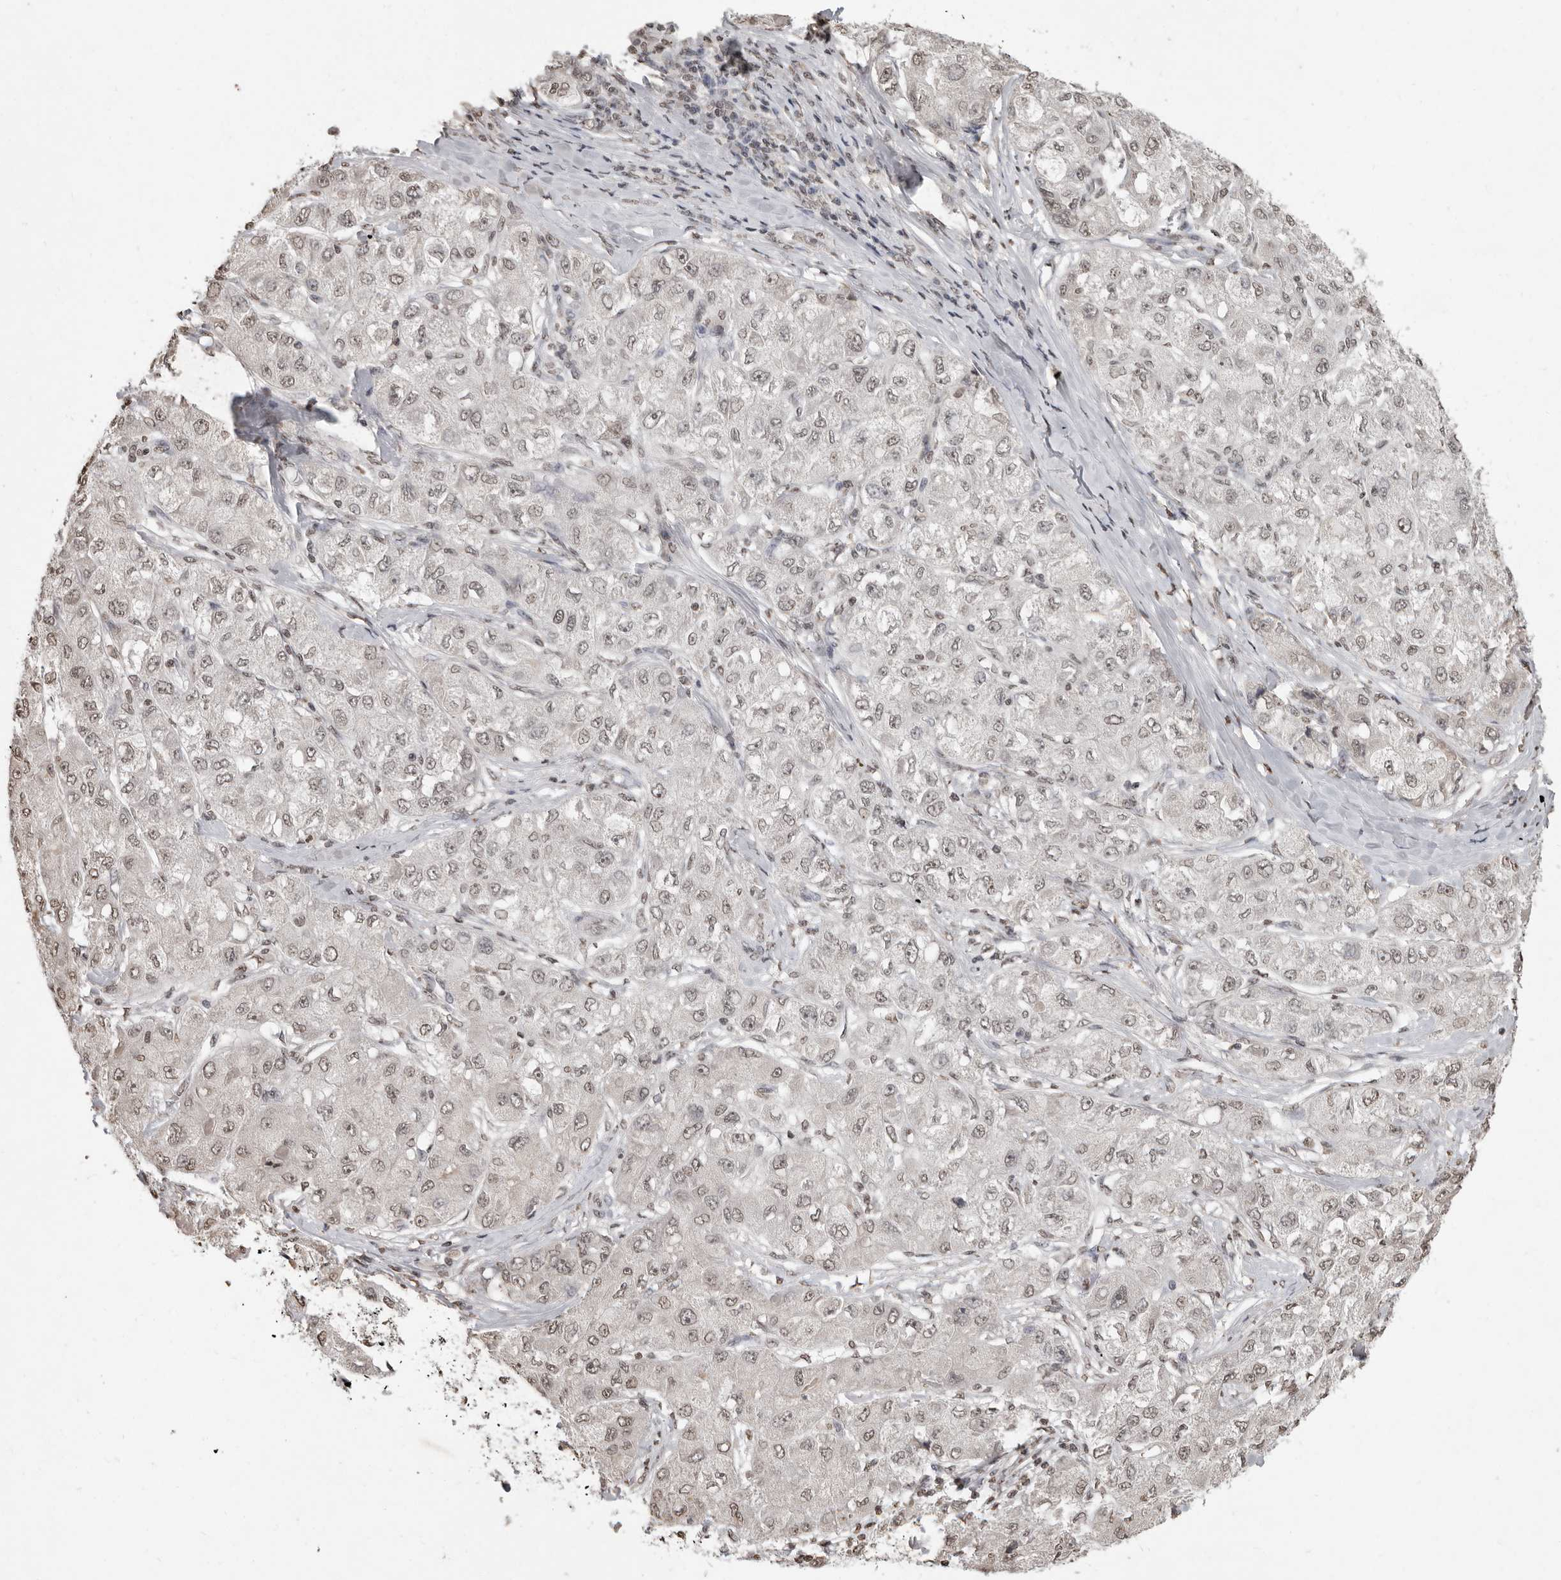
{"staining": {"intensity": "weak", "quantity": "<25%", "location": "nuclear"}, "tissue": "liver cancer", "cell_type": "Tumor cells", "image_type": "cancer", "snomed": [{"axis": "morphology", "description": "Carcinoma, Hepatocellular, NOS"}, {"axis": "topography", "description": "Liver"}], "caption": "A high-resolution micrograph shows immunohistochemistry staining of liver cancer (hepatocellular carcinoma), which shows no significant positivity in tumor cells.", "gene": "WDR45", "patient": {"sex": "male", "age": 80}}